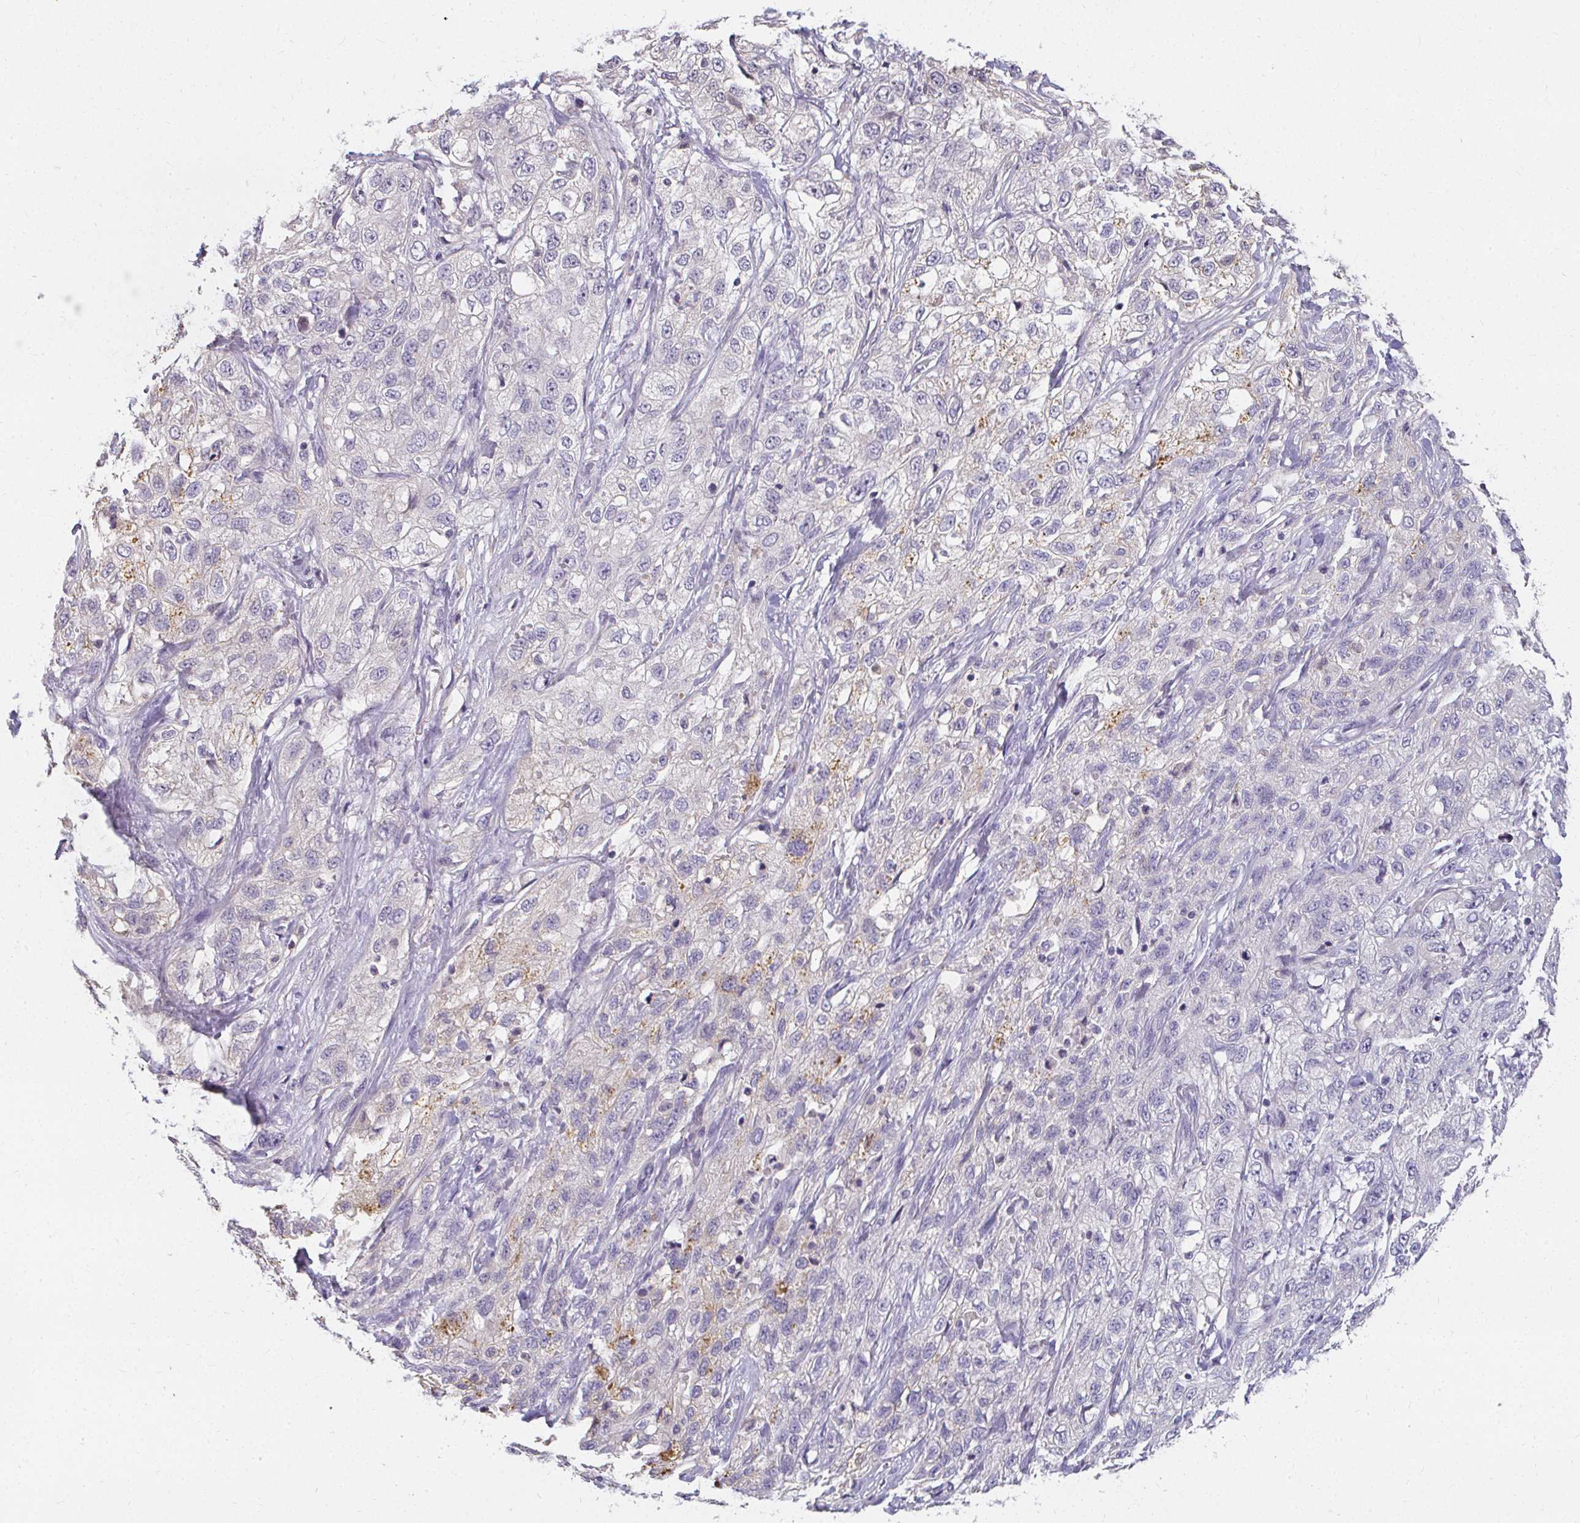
{"staining": {"intensity": "negative", "quantity": "none", "location": "none"}, "tissue": "skin cancer", "cell_type": "Tumor cells", "image_type": "cancer", "snomed": [{"axis": "morphology", "description": "Squamous cell carcinoma, NOS"}, {"axis": "topography", "description": "Skin"}, {"axis": "topography", "description": "Vulva"}], "caption": "Tumor cells are negative for protein expression in human squamous cell carcinoma (skin).", "gene": "LOXL4", "patient": {"sex": "female", "age": 86}}